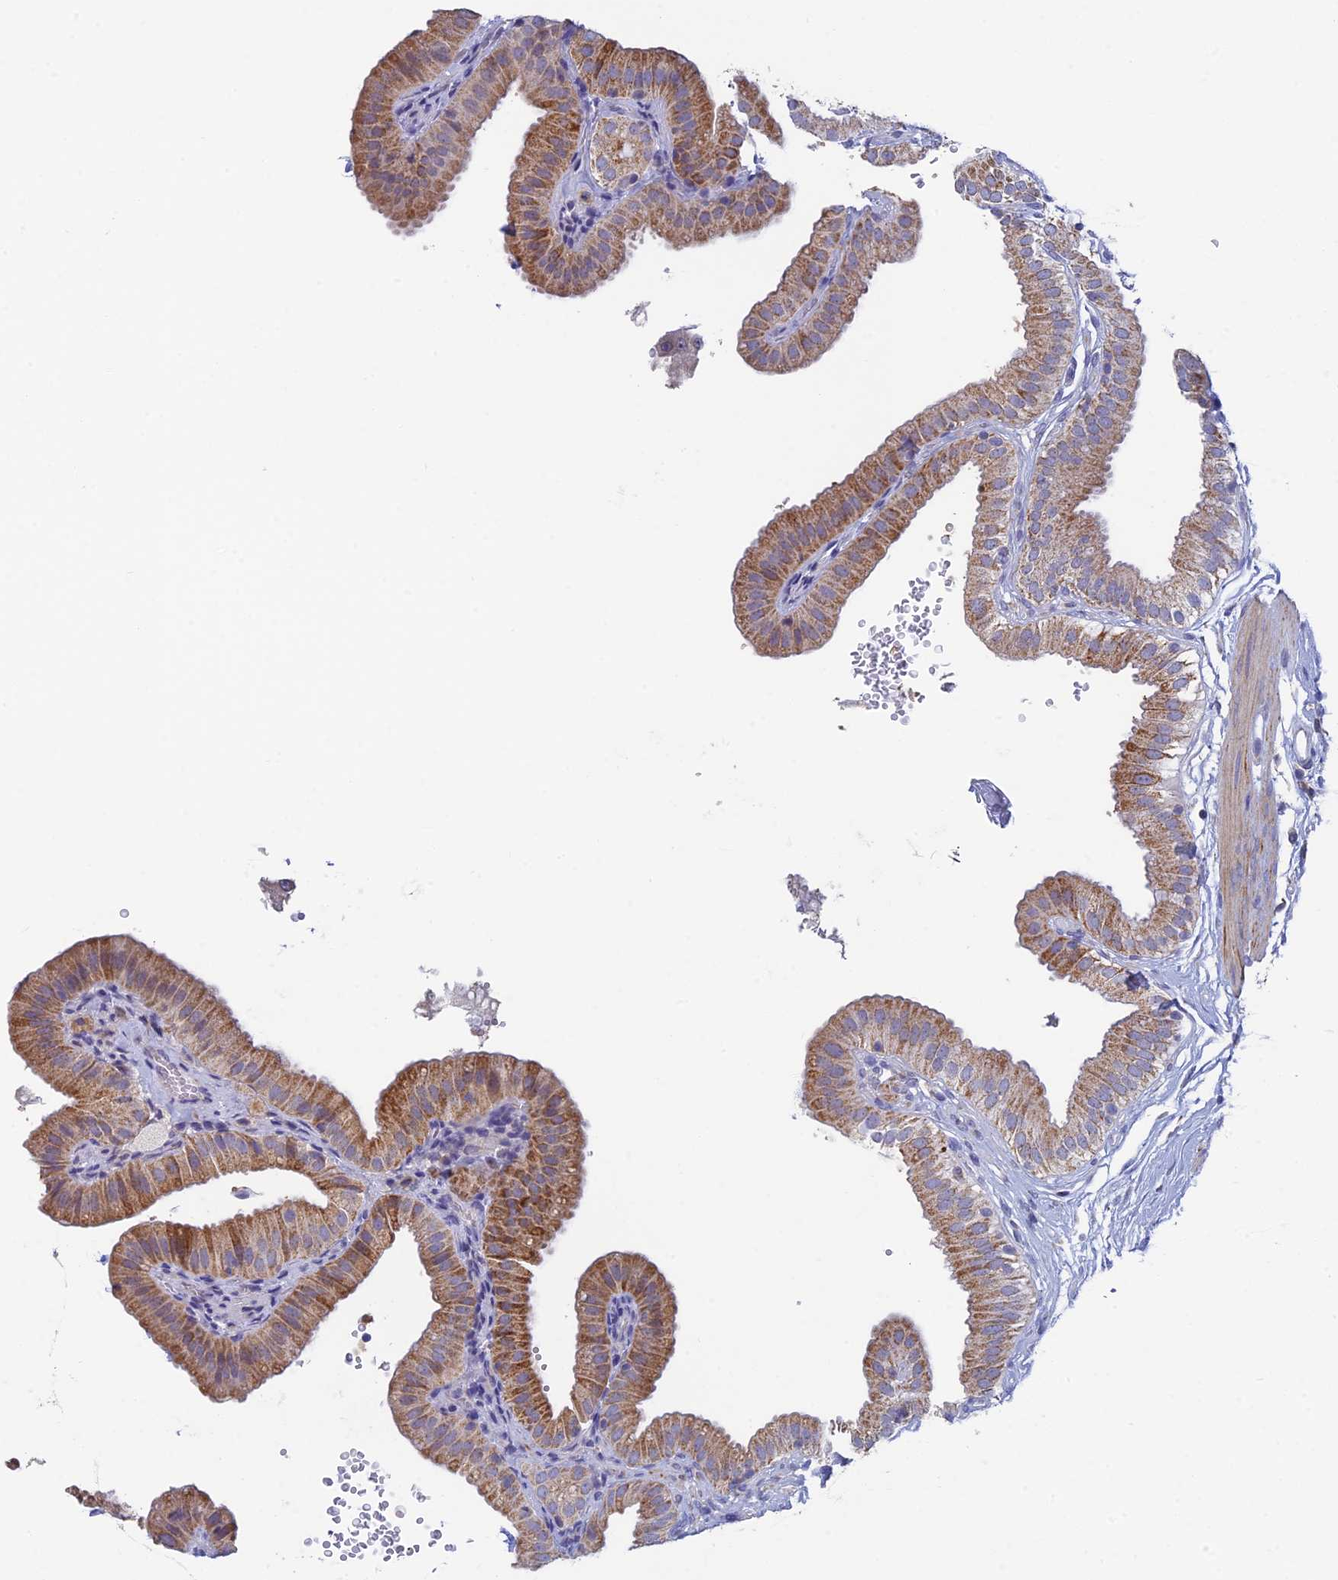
{"staining": {"intensity": "moderate", "quantity": ">75%", "location": "cytoplasmic/membranous"}, "tissue": "gallbladder", "cell_type": "Glandular cells", "image_type": "normal", "snomed": [{"axis": "morphology", "description": "Normal tissue, NOS"}, {"axis": "topography", "description": "Gallbladder"}], "caption": "Immunohistochemical staining of unremarkable human gallbladder reveals >75% levels of moderate cytoplasmic/membranous protein staining in about >75% of glandular cells. The protein of interest is stained brown, and the nuclei are stained in blue (DAB (3,3'-diaminobenzidine) IHC with brightfield microscopy, high magnification).", "gene": "REXO5", "patient": {"sex": "female", "age": 61}}